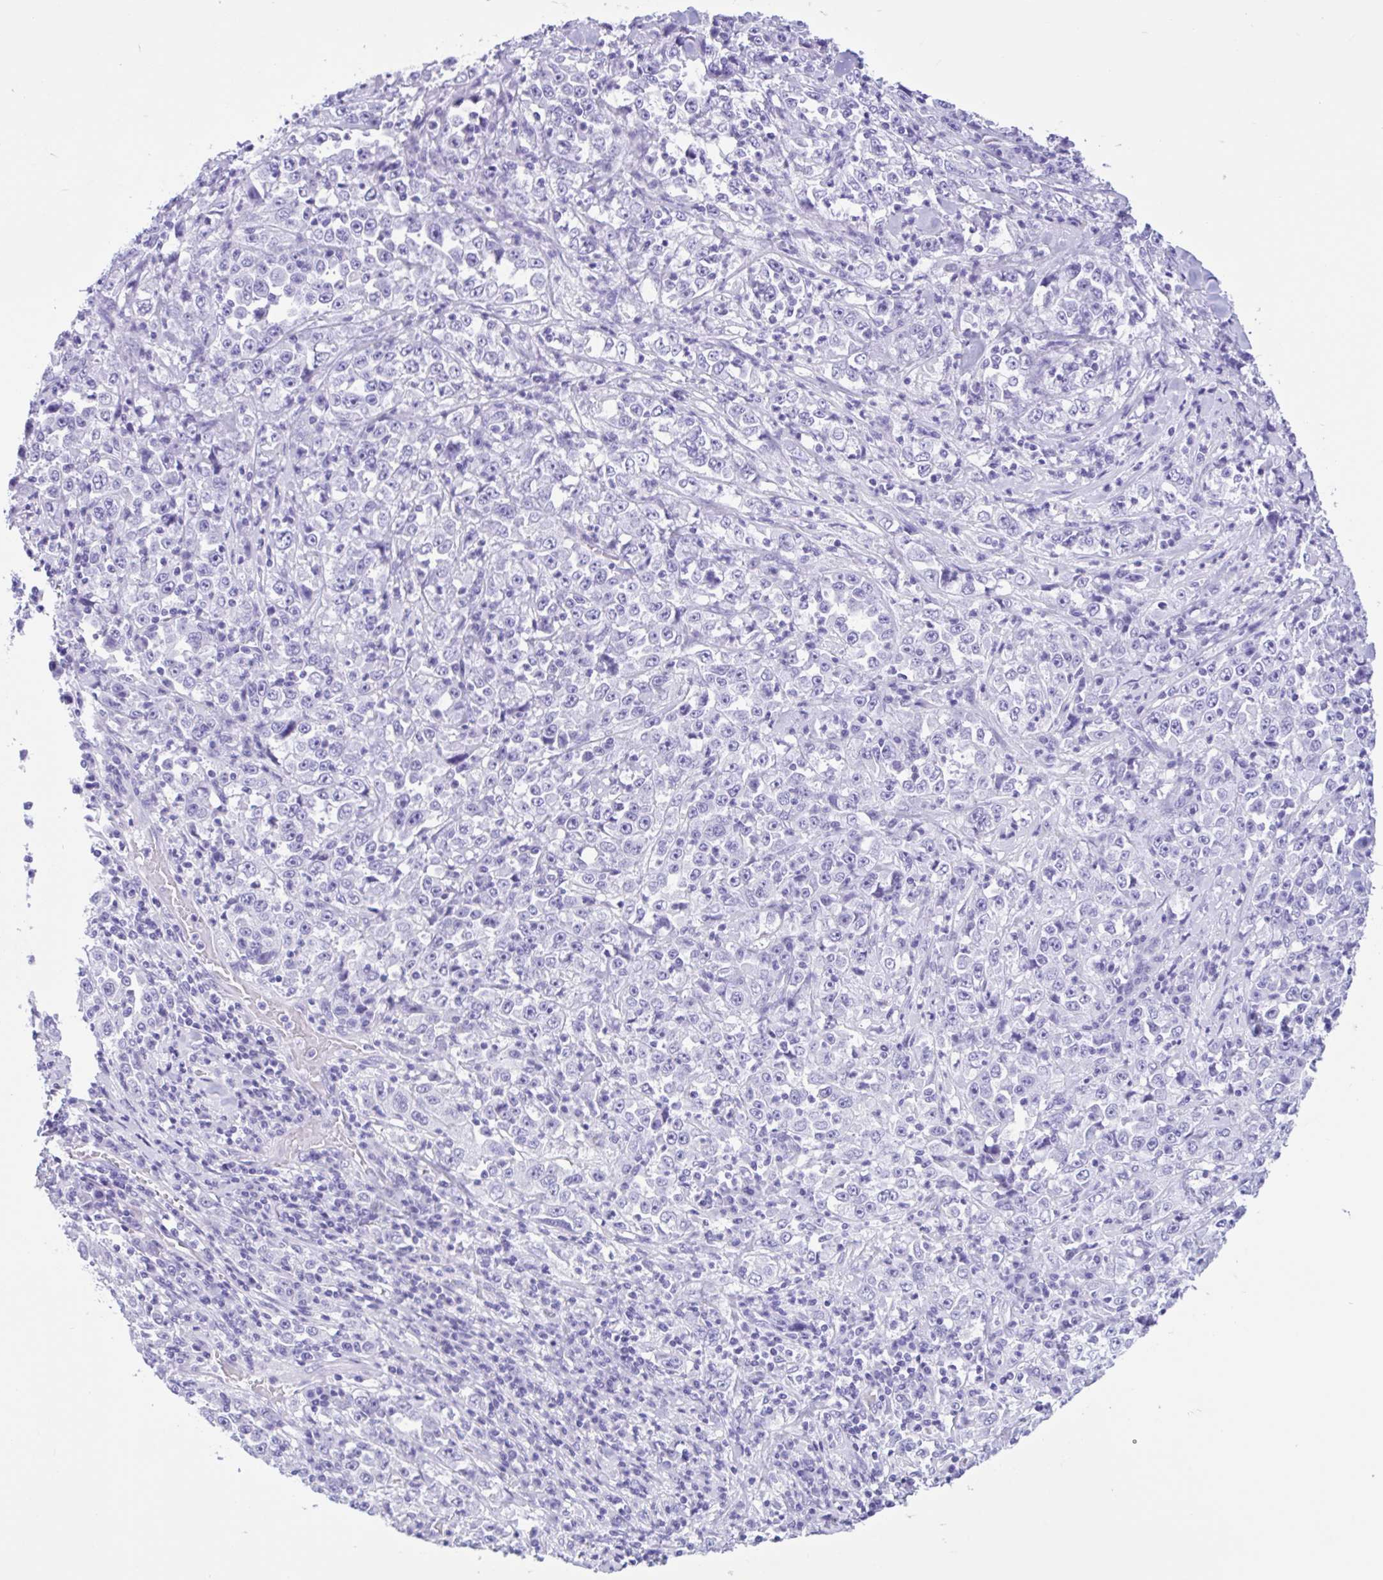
{"staining": {"intensity": "negative", "quantity": "none", "location": "none"}, "tissue": "stomach cancer", "cell_type": "Tumor cells", "image_type": "cancer", "snomed": [{"axis": "morphology", "description": "Normal tissue, NOS"}, {"axis": "morphology", "description": "Adenocarcinoma, NOS"}, {"axis": "topography", "description": "Stomach, upper"}, {"axis": "topography", "description": "Stomach"}], "caption": "Image shows no protein expression in tumor cells of stomach adenocarcinoma tissue.", "gene": "IAPP", "patient": {"sex": "male", "age": 59}}